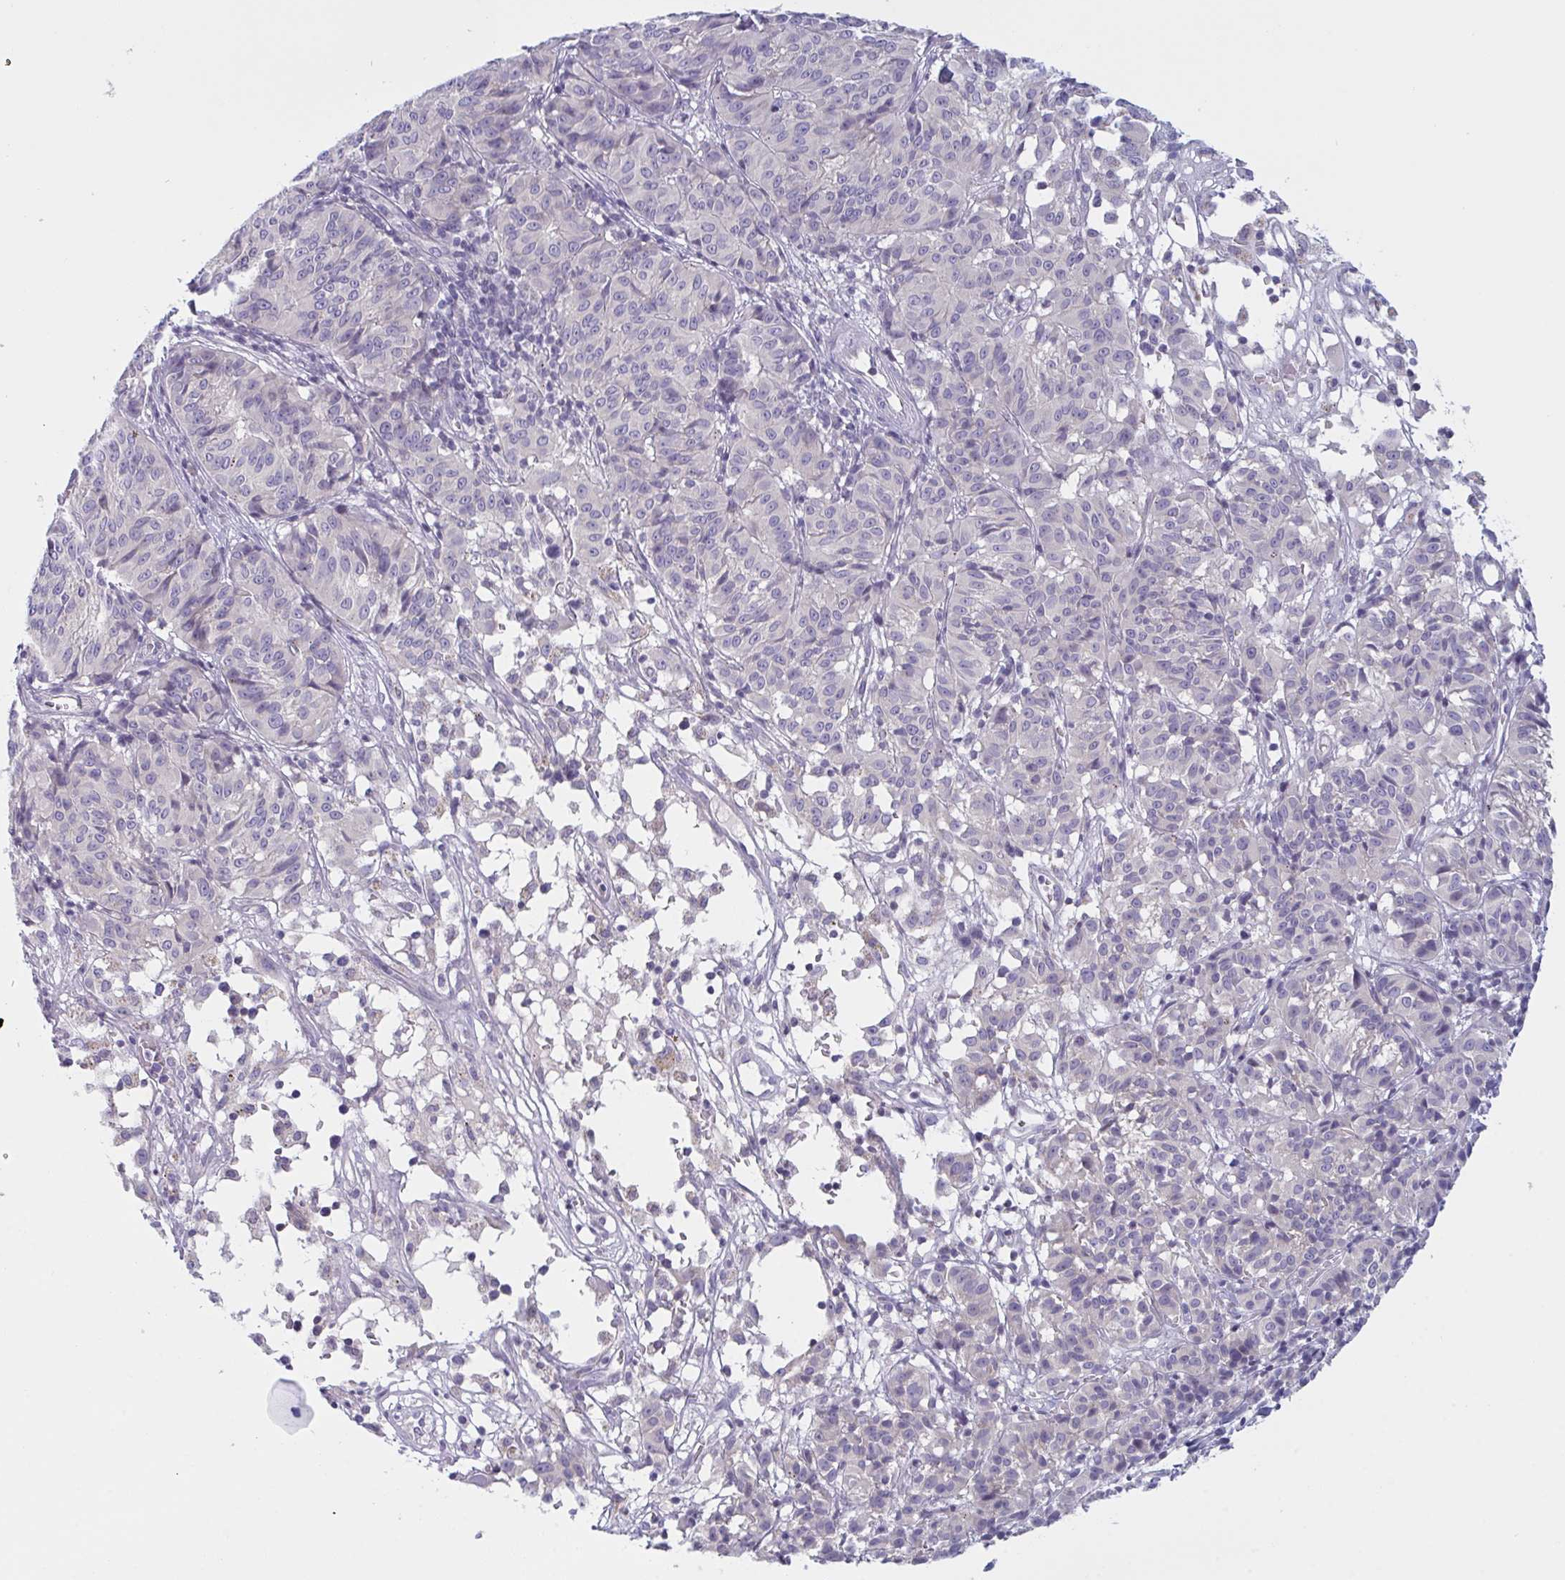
{"staining": {"intensity": "negative", "quantity": "none", "location": "none"}, "tissue": "melanoma", "cell_type": "Tumor cells", "image_type": "cancer", "snomed": [{"axis": "morphology", "description": "Malignant melanoma, NOS"}, {"axis": "topography", "description": "Skin"}], "caption": "Immunohistochemistry photomicrograph of neoplastic tissue: human melanoma stained with DAB shows no significant protein expression in tumor cells. Brightfield microscopy of immunohistochemistry (IHC) stained with DAB (brown) and hematoxylin (blue), captured at high magnification.", "gene": "NAA30", "patient": {"sex": "female", "age": 72}}